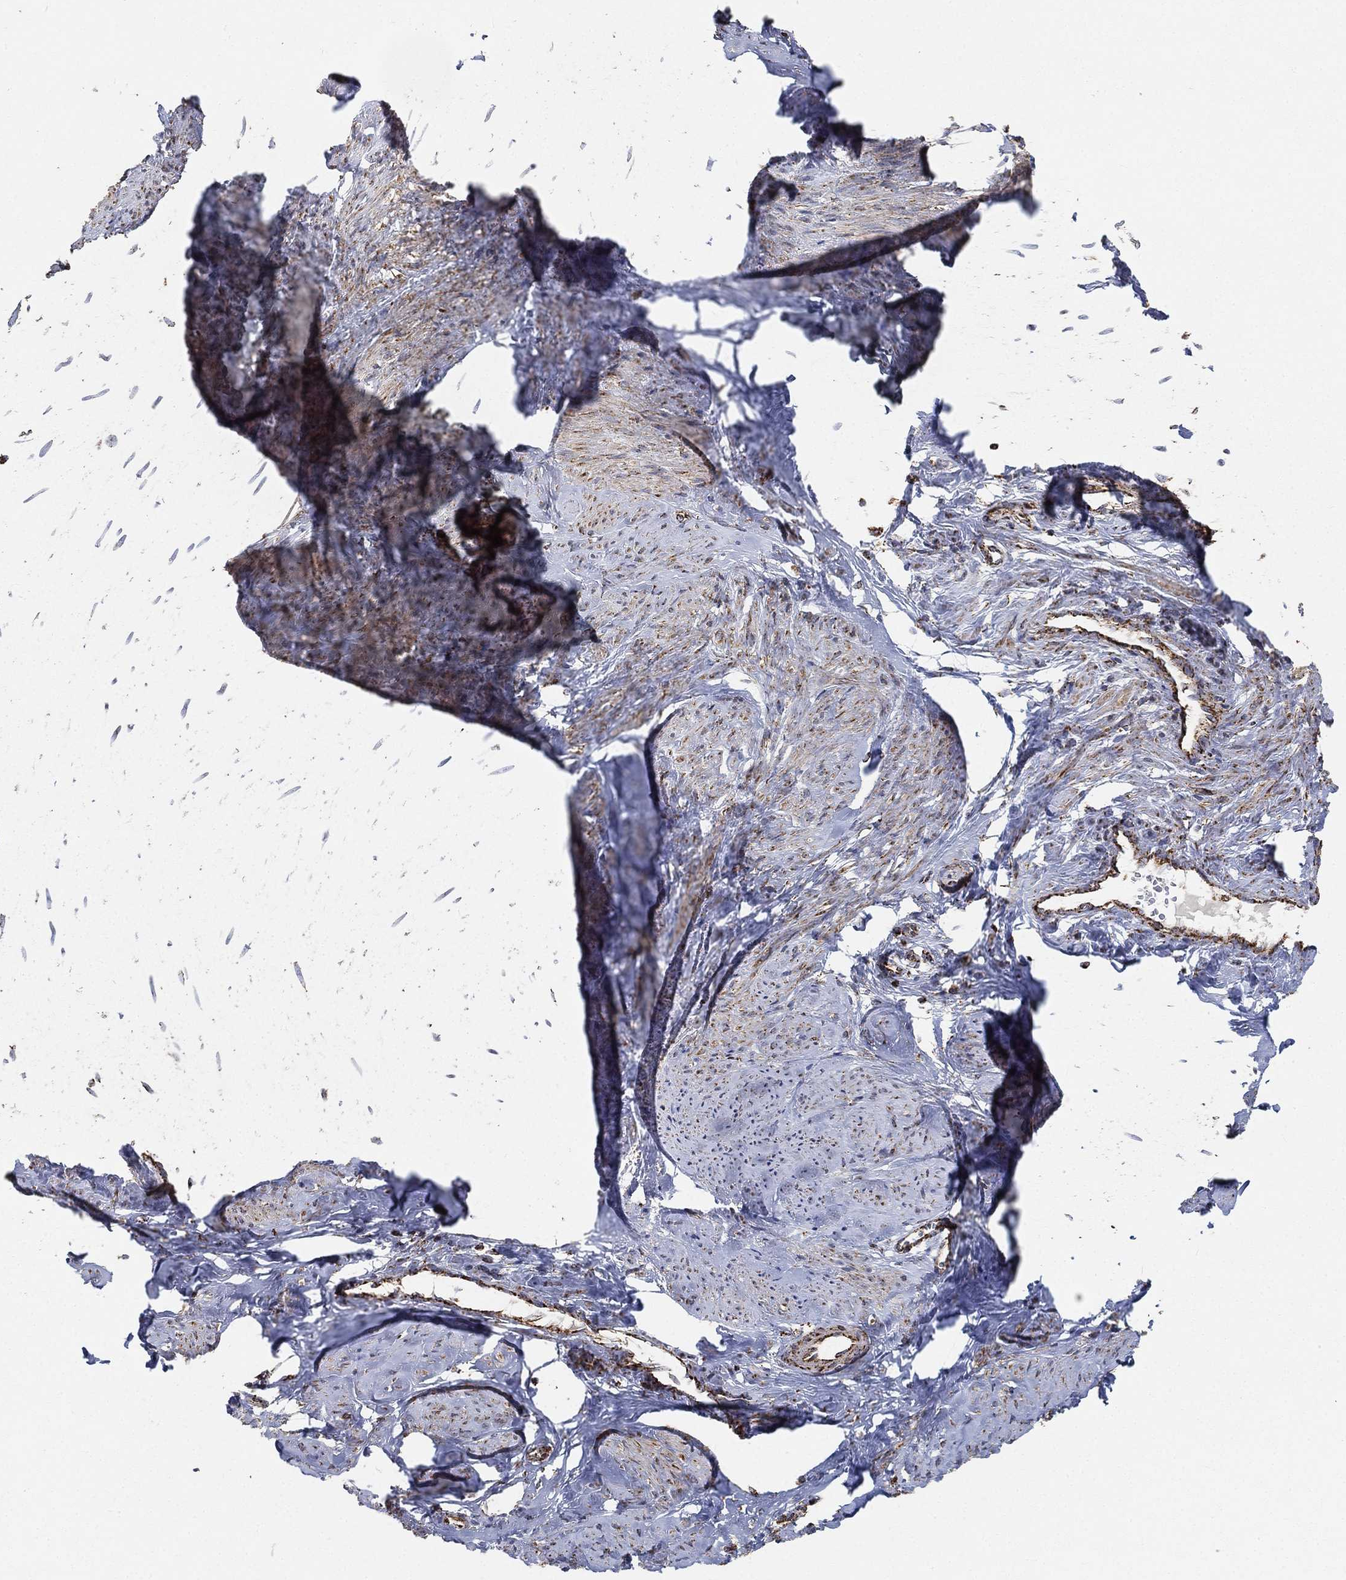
{"staining": {"intensity": "weak", "quantity": ">75%", "location": "cytoplasmic/membranous"}, "tissue": "smooth muscle", "cell_type": "Smooth muscle cells", "image_type": "normal", "snomed": [{"axis": "morphology", "description": "Normal tissue, NOS"}, {"axis": "topography", "description": "Smooth muscle"}], "caption": "IHC of benign smooth muscle demonstrates low levels of weak cytoplasmic/membranous expression in about >75% of smooth muscle cells. The protein of interest is shown in brown color, while the nuclei are stained blue.", "gene": "SLC38A7", "patient": {"sex": "female", "age": 48}}